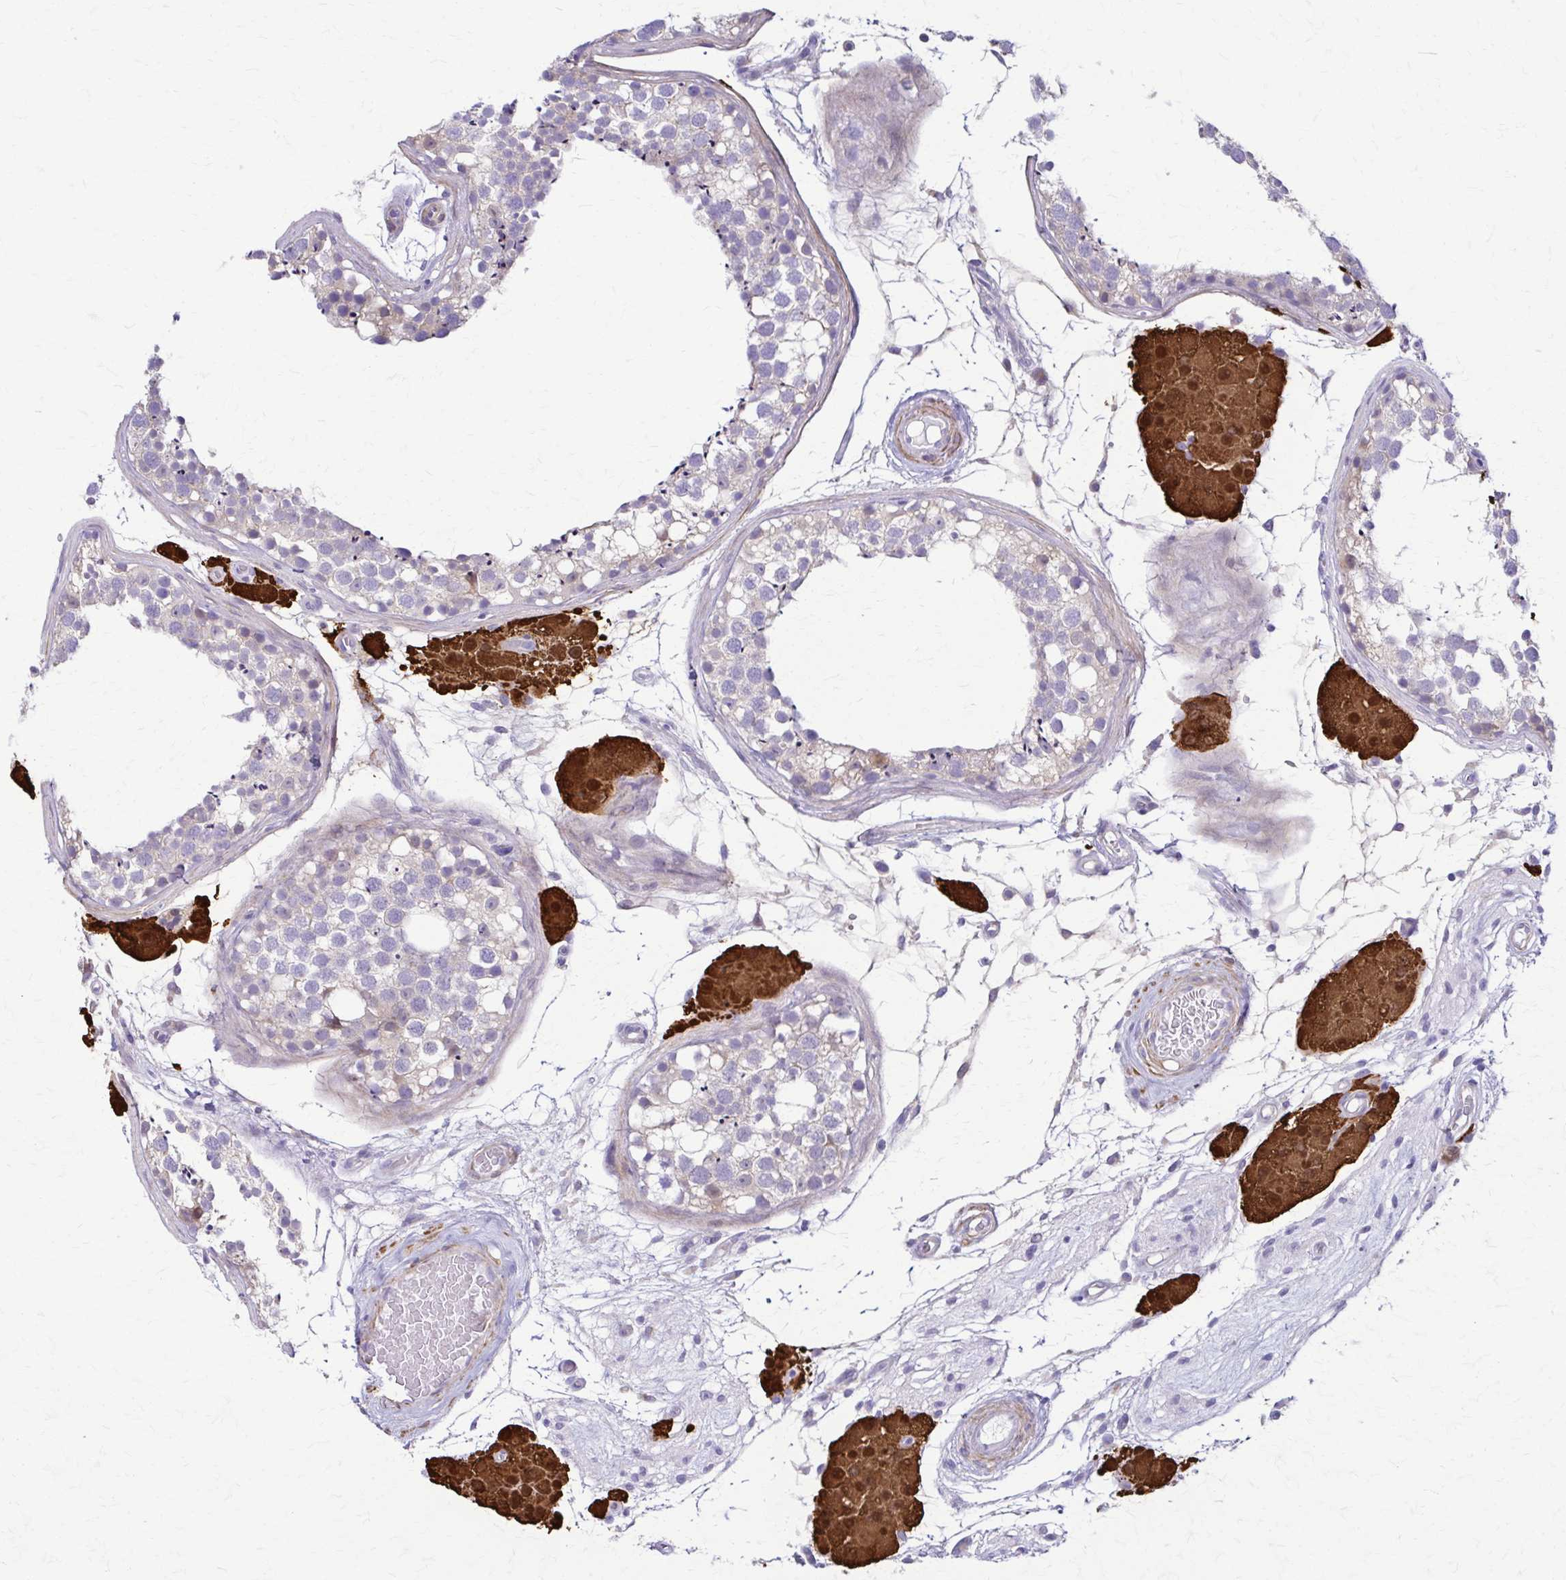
{"staining": {"intensity": "negative", "quantity": "none", "location": "none"}, "tissue": "testis", "cell_type": "Cells in seminiferous ducts", "image_type": "normal", "snomed": [{"axis": "morphology", "description": "Normal tissue, NOS"}, {"axis": "morphology", "description": "Seminoma, NOS"}, {"axis": "topography", "description": "Testis"}], "caption": "This micrograph is of benign testis stained with immunohistochemistry (IHC) to label a protein in brown with the nuclei are counter-stained blue. There is no staining in cells in seminiferous ducts.", "gene": "DSP", "patient": {"sex": "male", "age": 65}}